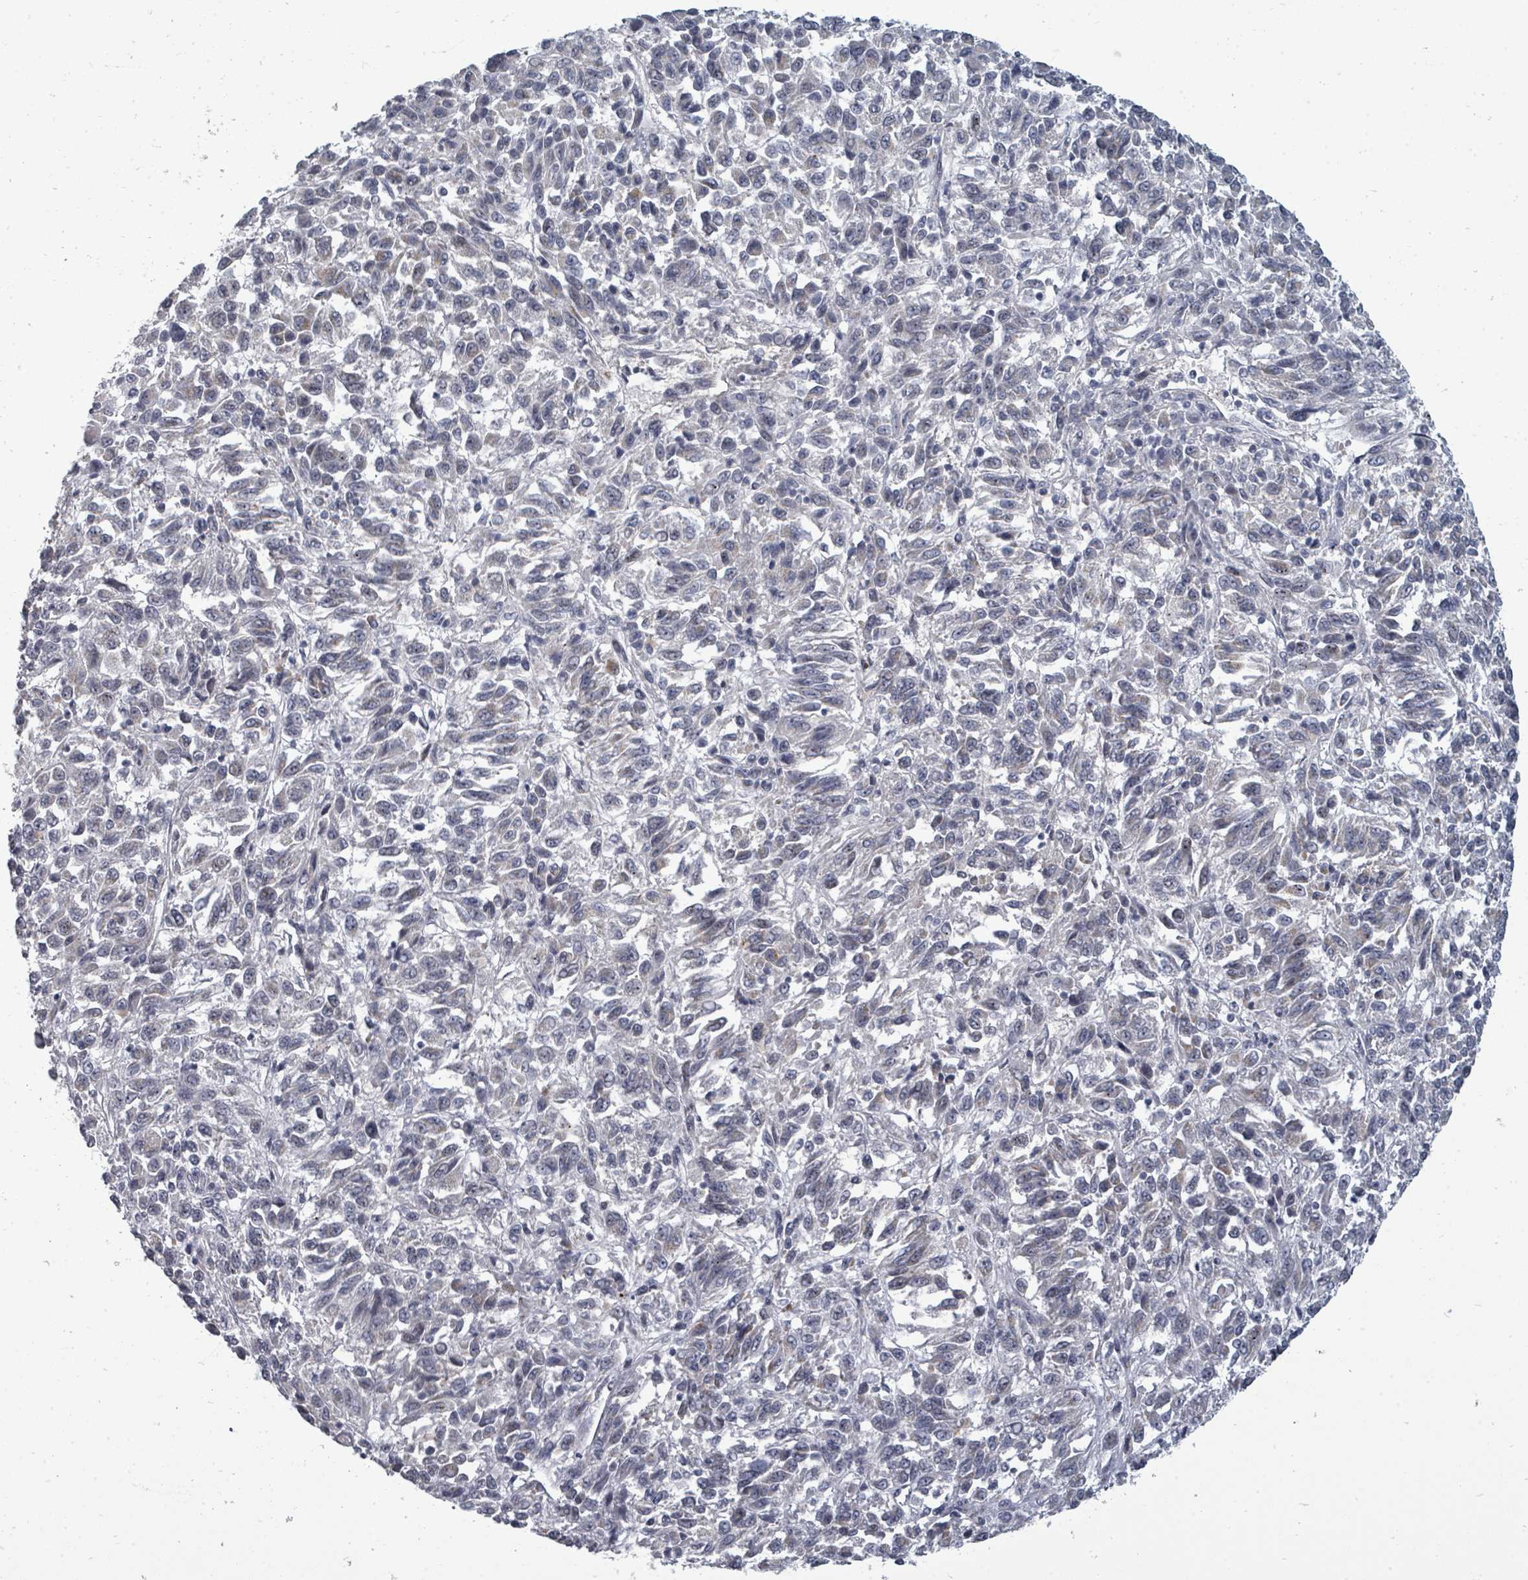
{"staining": {"intensity": "negative", "quantity": "none", "location": "none"}, "tissue": "melanoma", "cell_type": "Tumor cells", "image_type": "cancer", "snomed": [{"axis": "morphology", "description": "Malignant melanoma, Metastatic site"}, {"axis": "topography", "description": "Lung"}], "caption": "The histopathology image demonstrates no significant positivity in tumor cells of malignant melanoma (metastatic site).", "gene": "PTPN20", "patient": {"sex": "male", "age": 64}}